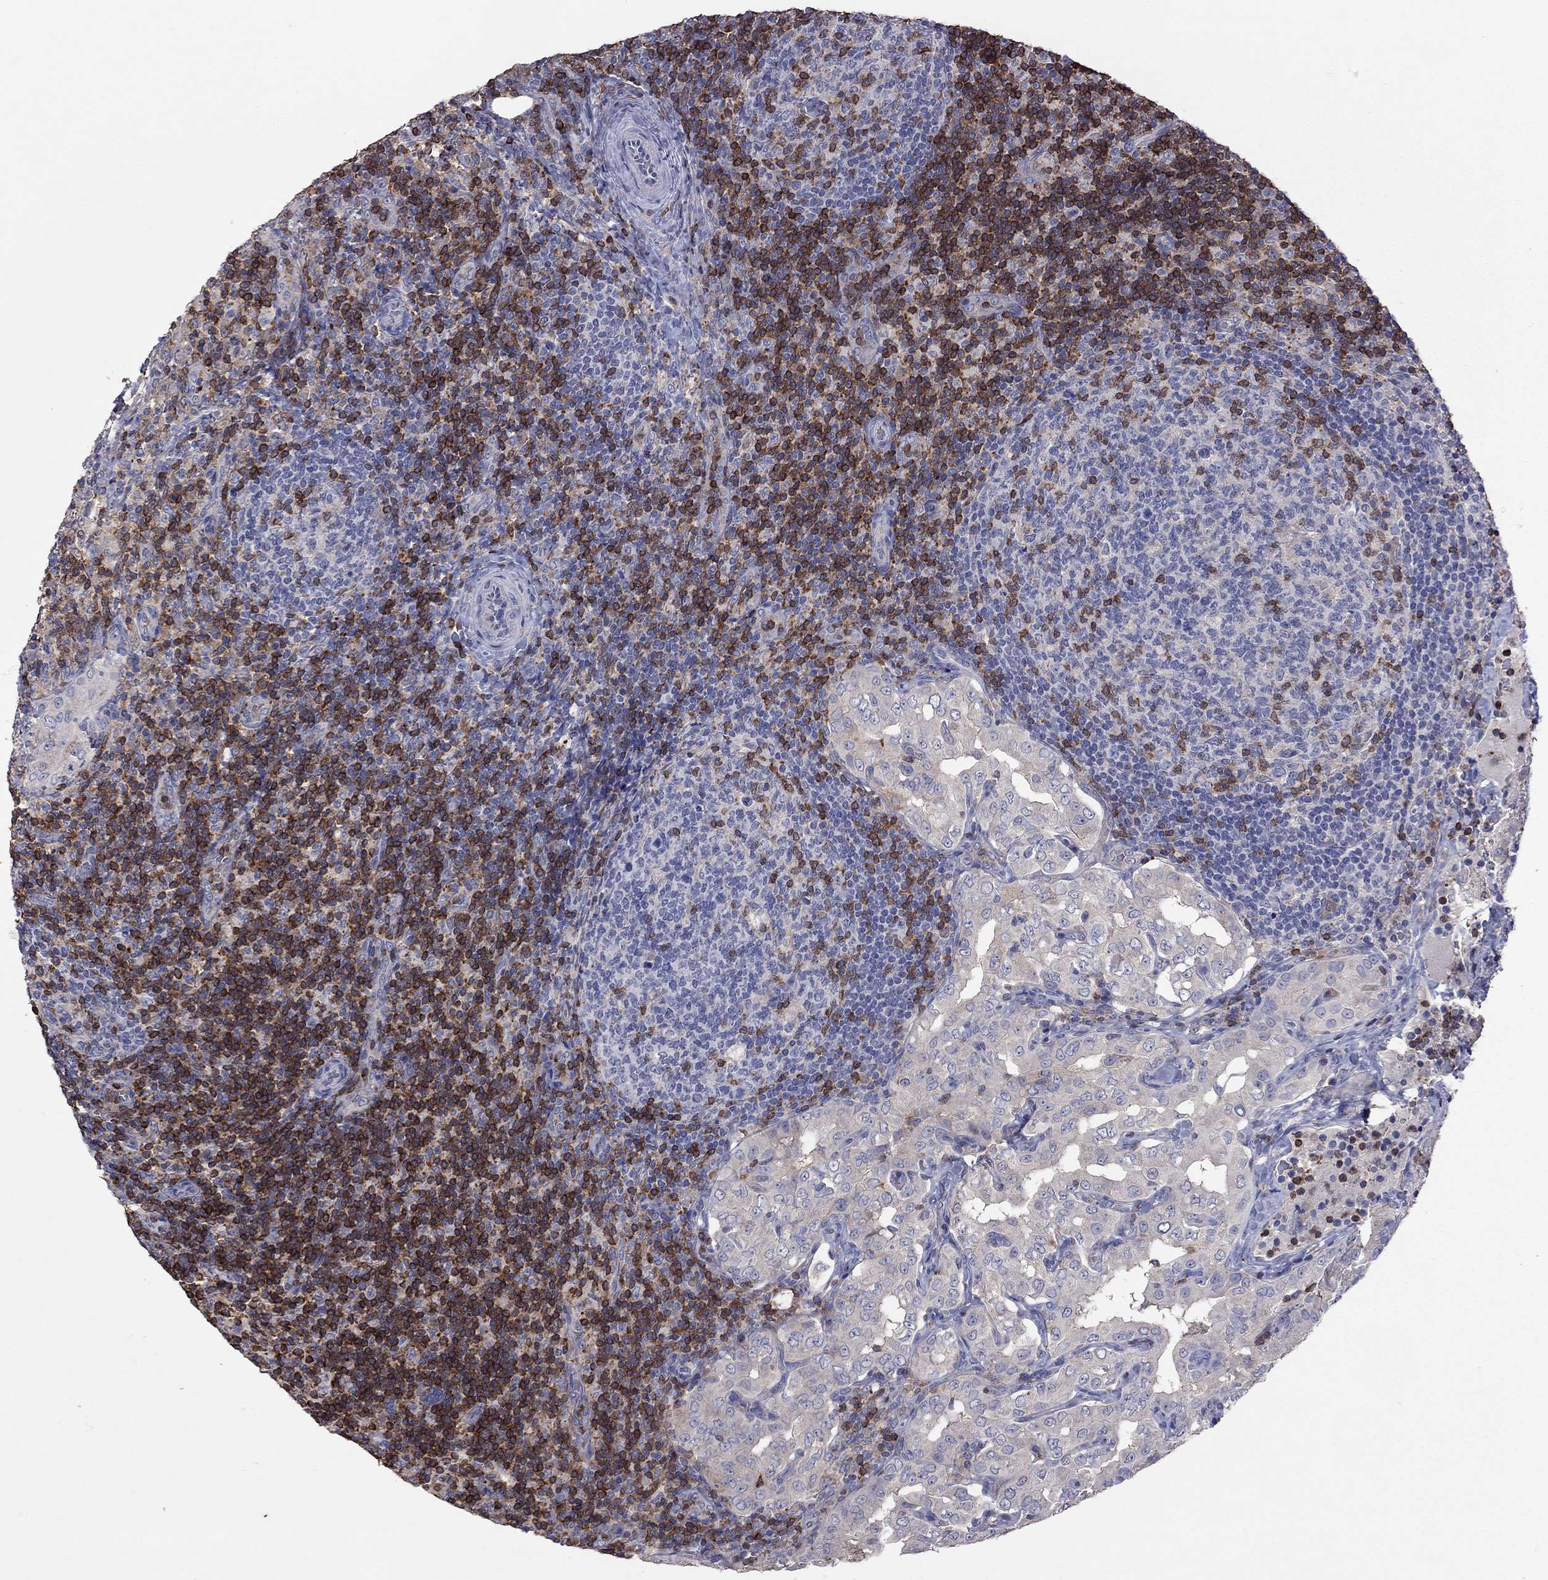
{"staining": {"intensity": "weak", "quantity": "<25%", "location": "cytoplasmic/membranous"}, "tissue": "thyroid cancer", "cell_type": "Tumor cells", "image_type": "cancer", "snomed": [{"axis": "morphology", "description": "Papillary adenocarcinoma, NOS"}, {"axis": "topography", "description": "Thyroid gland"}], "caption": "The image displays no significant staining in tumor cells of thyroid cancer.", "gene": "IPCEF1", "patient": {"sex": "male", "age": 61}}